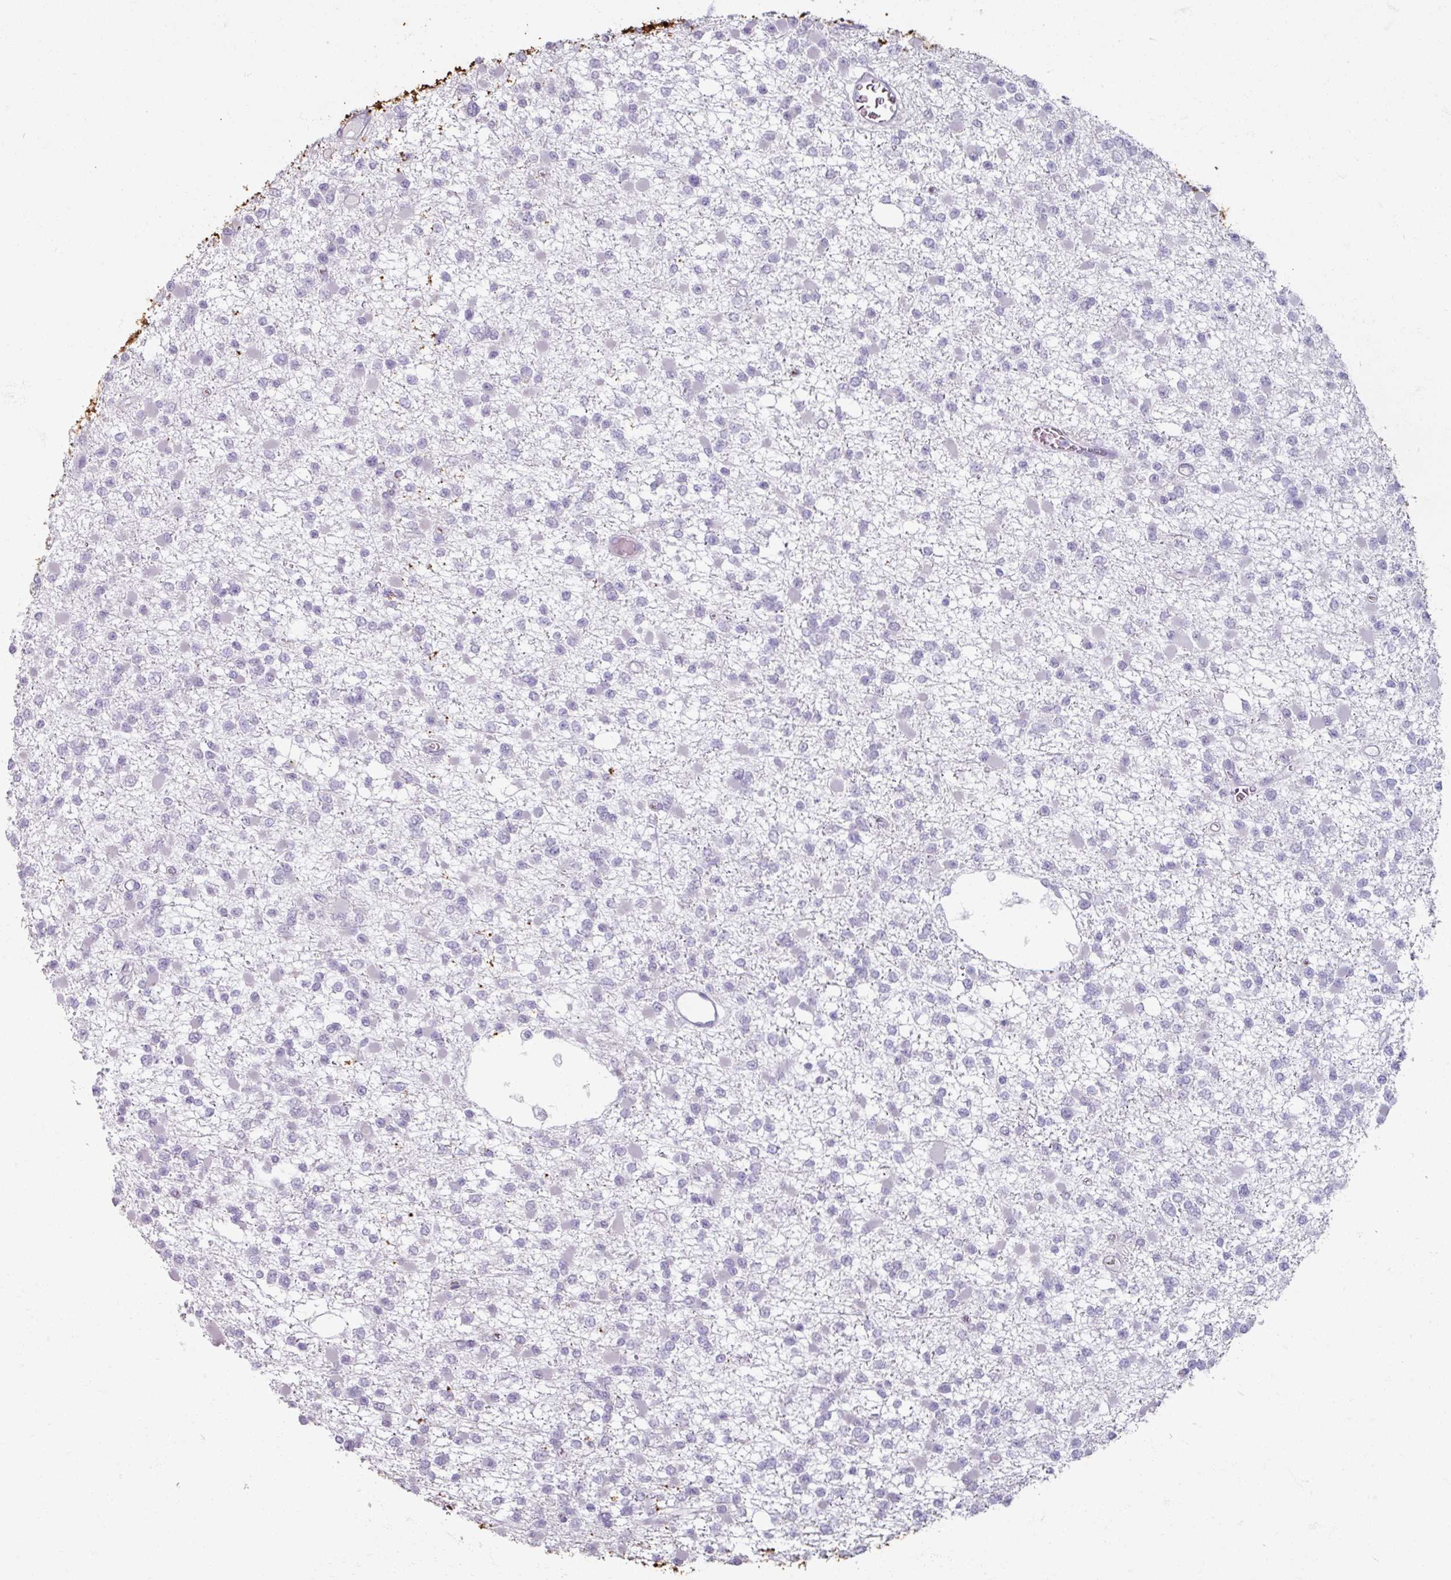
{"staining": {"intensity": "negative", "quantity": "none", "location": "none"}, "tissue": "glioma", "cell_type": "Tumor cells", "image_type": "cancer", "snomed": [{"axis": "morphology", "description": "Glioma, malignant, Low grade"}, {"axis": "topography", "description": "Brain"}], "caption": "The IHC histopathology image has no significant staining in tumor cells of malignant low-grade glioma tissue. (Stains: DAB immunohistochemistry (IHC) with hematoxylin counter stain, Microscopy: brightfield microscopy at high magnification).", "gene": "TG", "patient": {"sex": "female", "age": 22}}